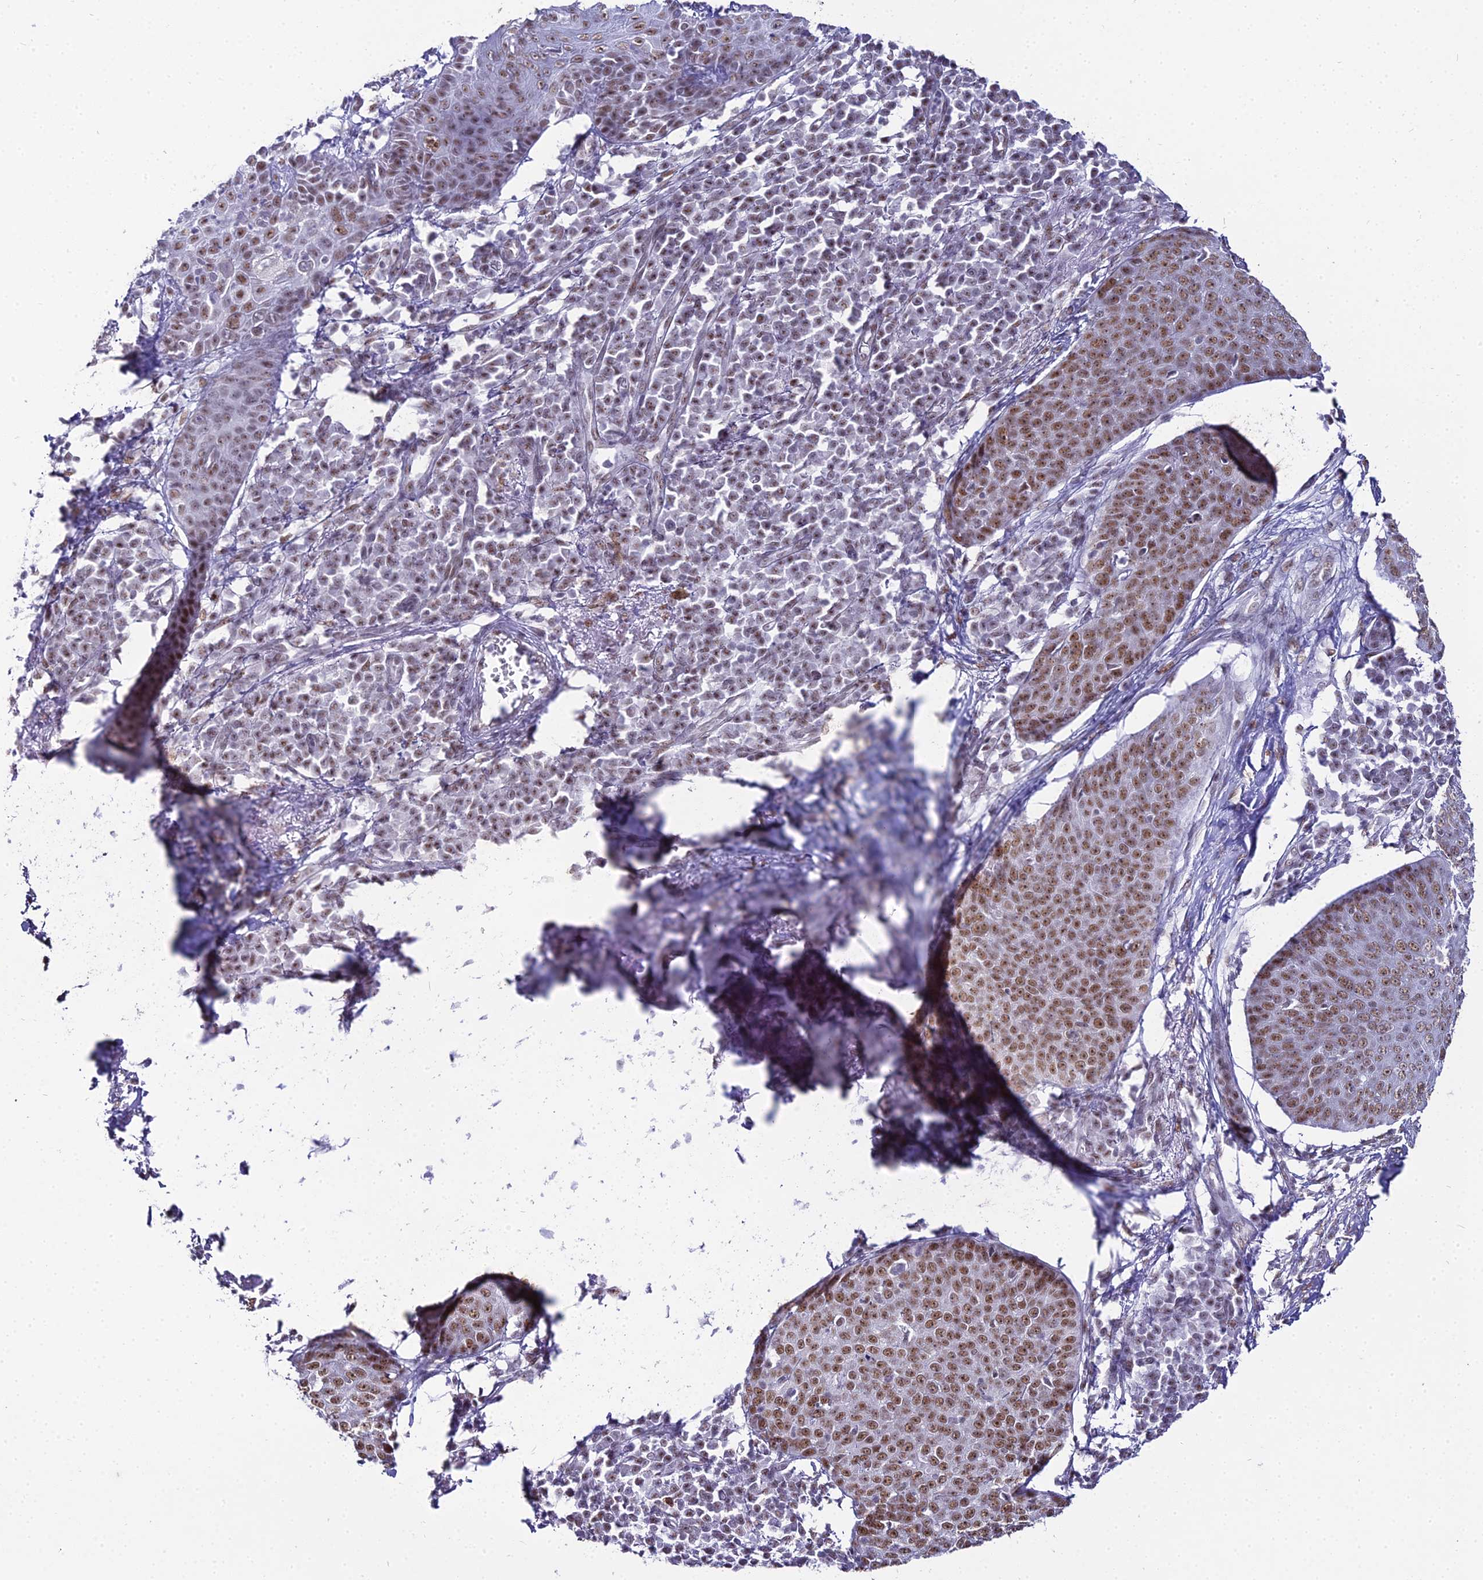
{"staining": {"intensity": "moderate", "quantity": ">75%", "location": "nuclear"}, "tissue": "skin cancer", "cell_type": "Tumor cells", "image_type": "cancer", "snomed": [{"axis": "morphology", "description": "Squamous cell carcinoma, NOS"}, {"axis": "topography", "description": "Skin"}], "caption": "IHC histopathology image of human skin cancer (squamous cell carcinoma) stained for a protein (brown), which demonstrates medium levels of moderate nuclear expression in approximately >75% of tumor cells.", "gene": "RBM12", "patient": {"sex": "male", "age": 71}}